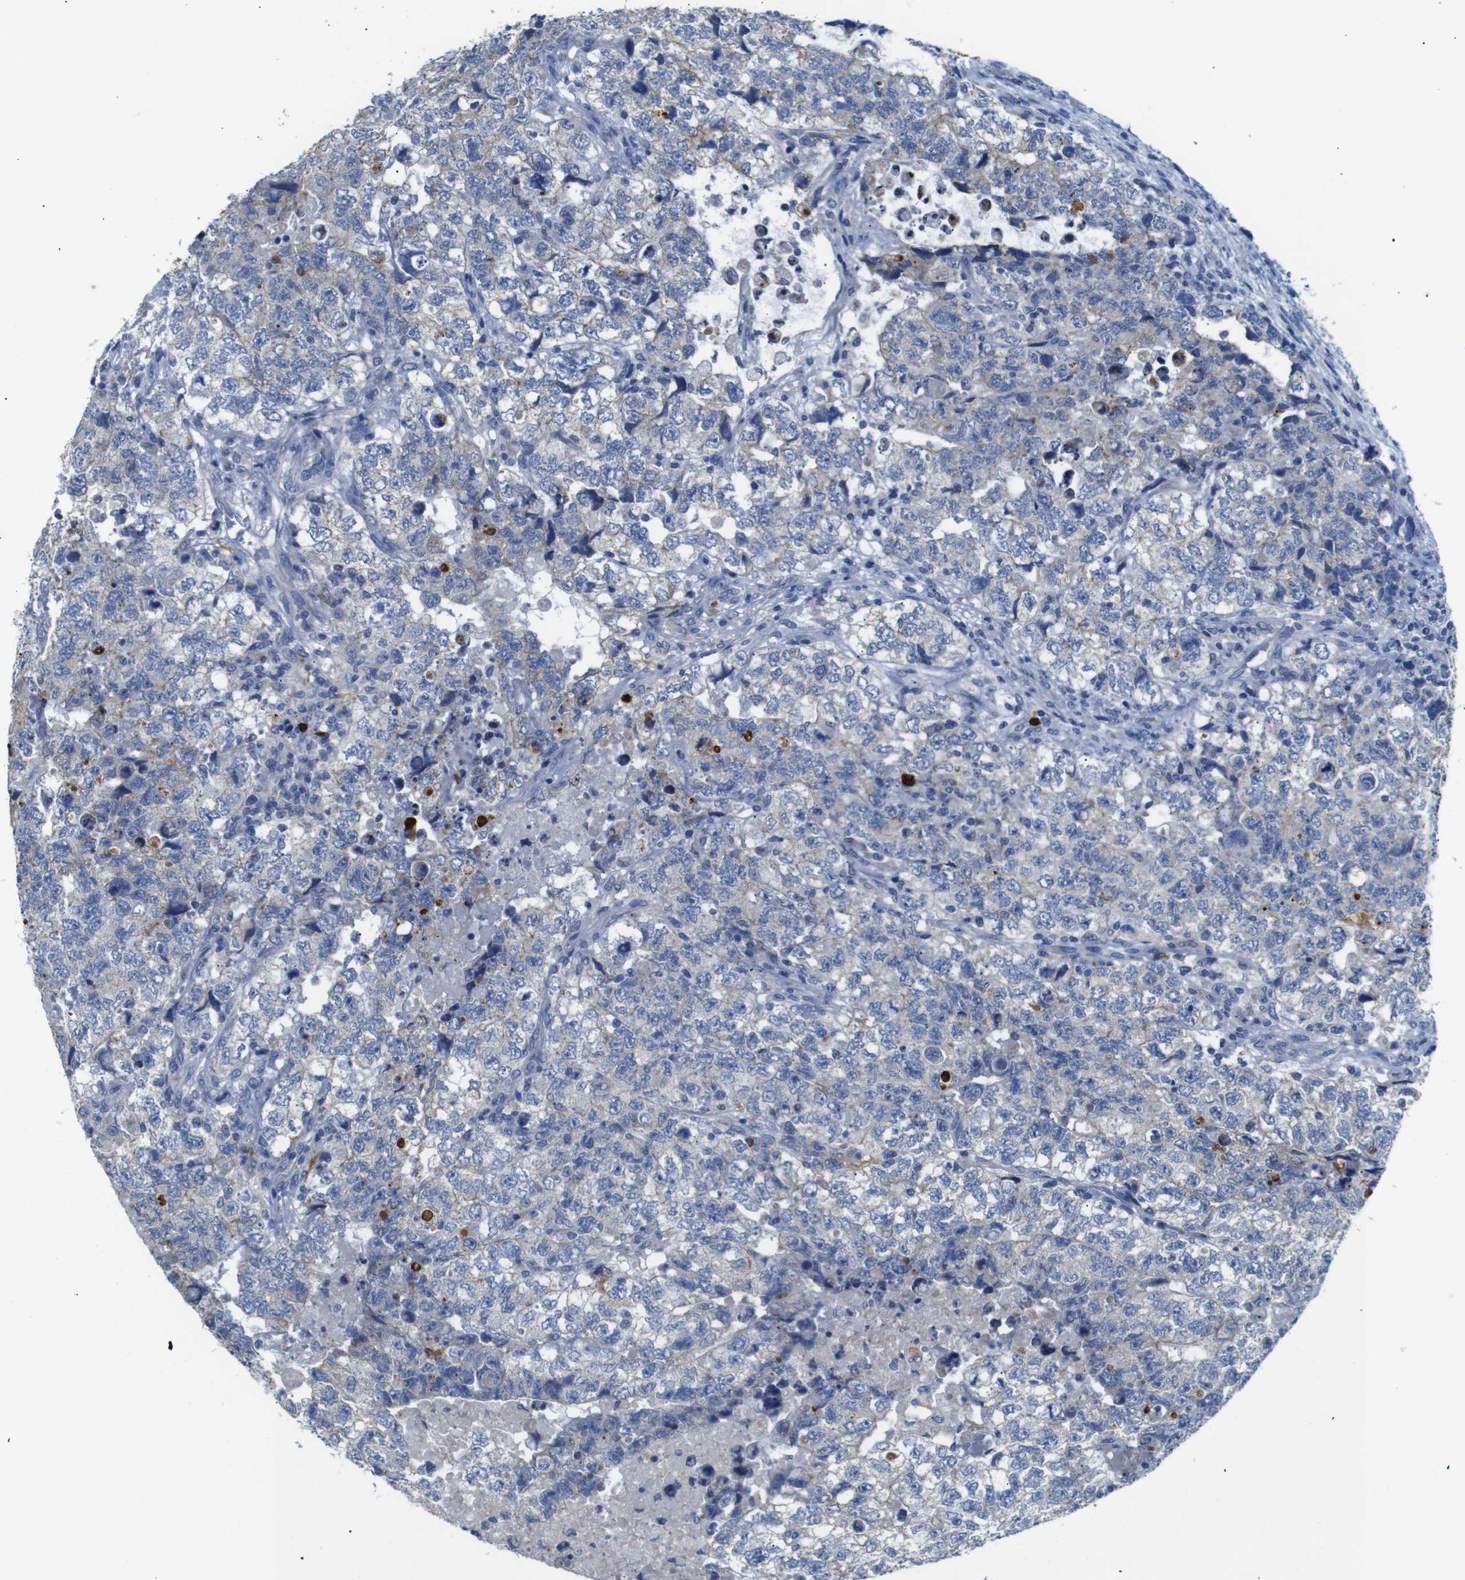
{"staining": {"intensity": "weak", "quantity": ">75%", "location": "cytoplasmic/membranous"}, "tissue": "testis cancer", "cell_type": "Tumor cells", "image_type": "cancer", "snomed": [{"axis": "morphology", "description": "Carcinoma, Embryonal, NOS"}, {"axis": "topography", "description": "Testis"}], "caption": "A brown stain labels weak cytoplasmic/membranous staining of a protein in testis embryonal carcinoma tumor cells.", "gene": "ALOX15", "patient": {"sex": "male", "age": 36}}